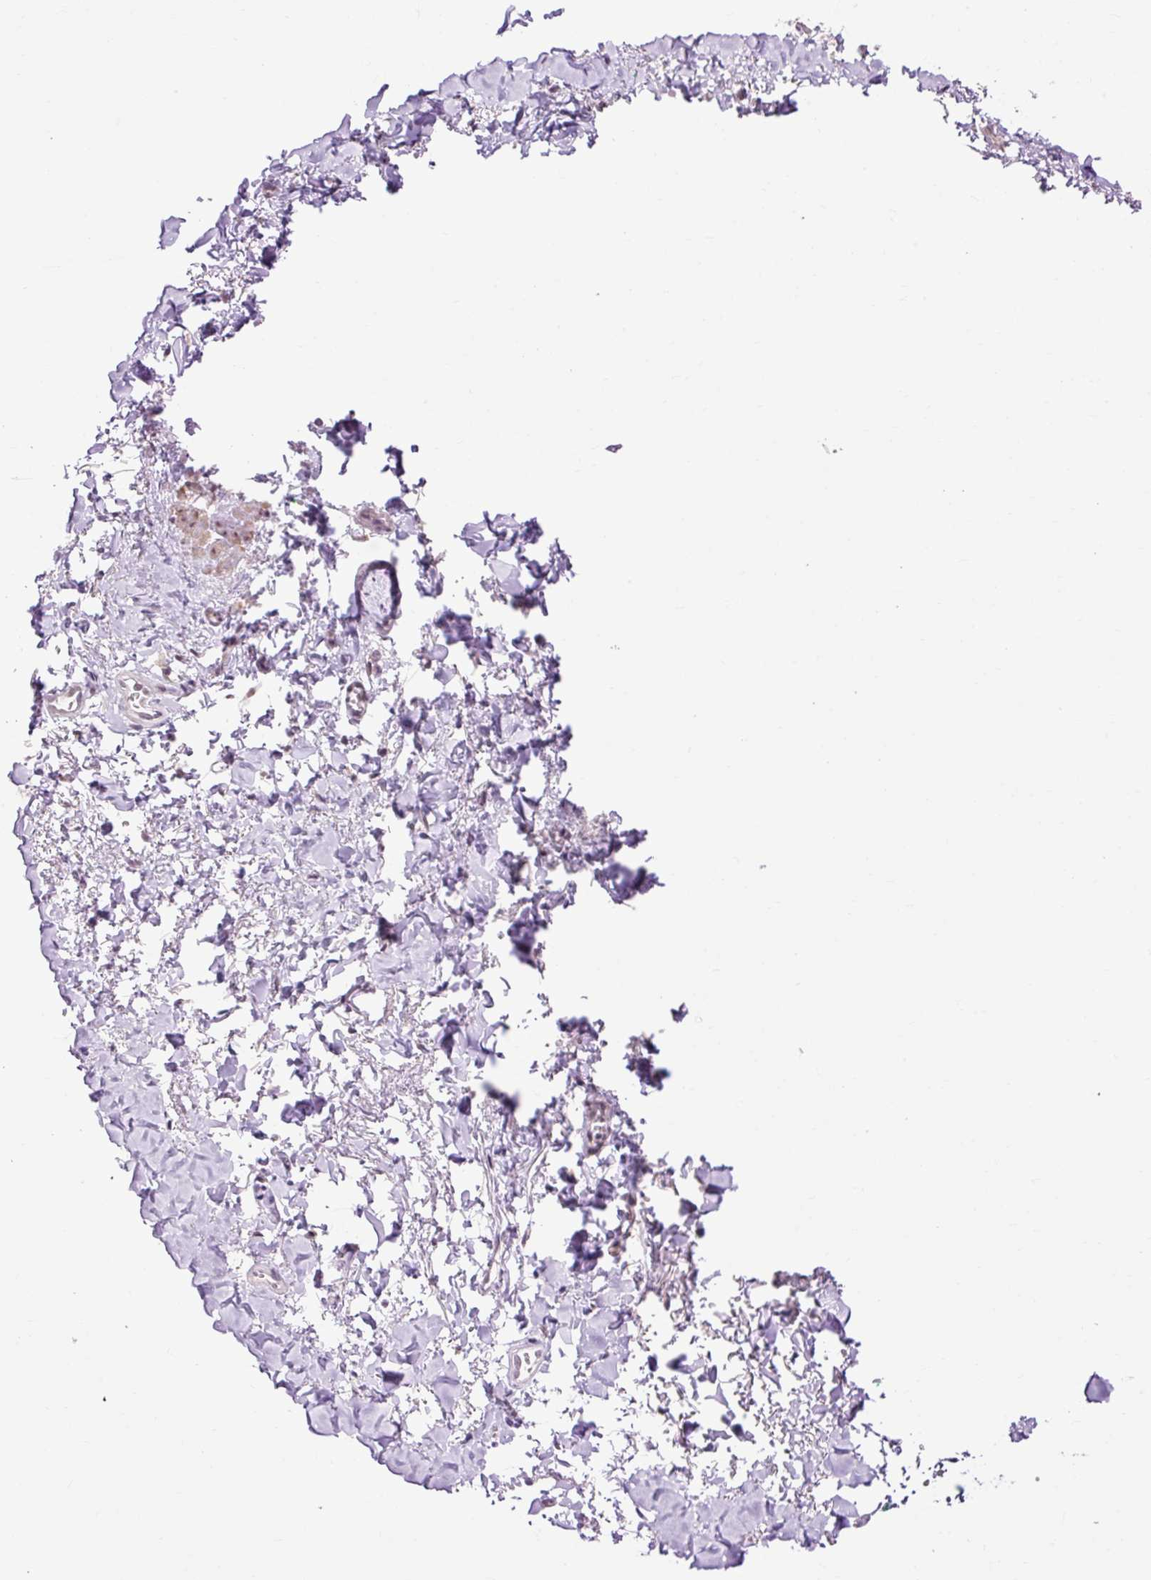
{"staining": {"intensity": "negative", "quantity": "none", "location": "none"}, "tissue": "adipose tissue", "cell_type": "Adipocytes", "image_type": "normal", "snomed": [{"axis": "morphology", "description": "Normal tissue, NOS"}, {"axis": "topography", "description": "Vulva"}, {"axis": "topography", "description": "Vagina"}, {"axis": "topography", "description": "Peripheral nerve tissue"}], "caption": "IHC image of unremarkable adipose tissue: adipose tissue stained with DAB exhibits no significant protein expression in adipocytes. (Stains: DAB (3,3'-diaminobenzidine) immunohistochemistry with hematoxylin counter stain, Microscopy: brightfield microscopy at high magnification).", "gene": "LY86", "patient": {"sex": "female", "age": 66}}